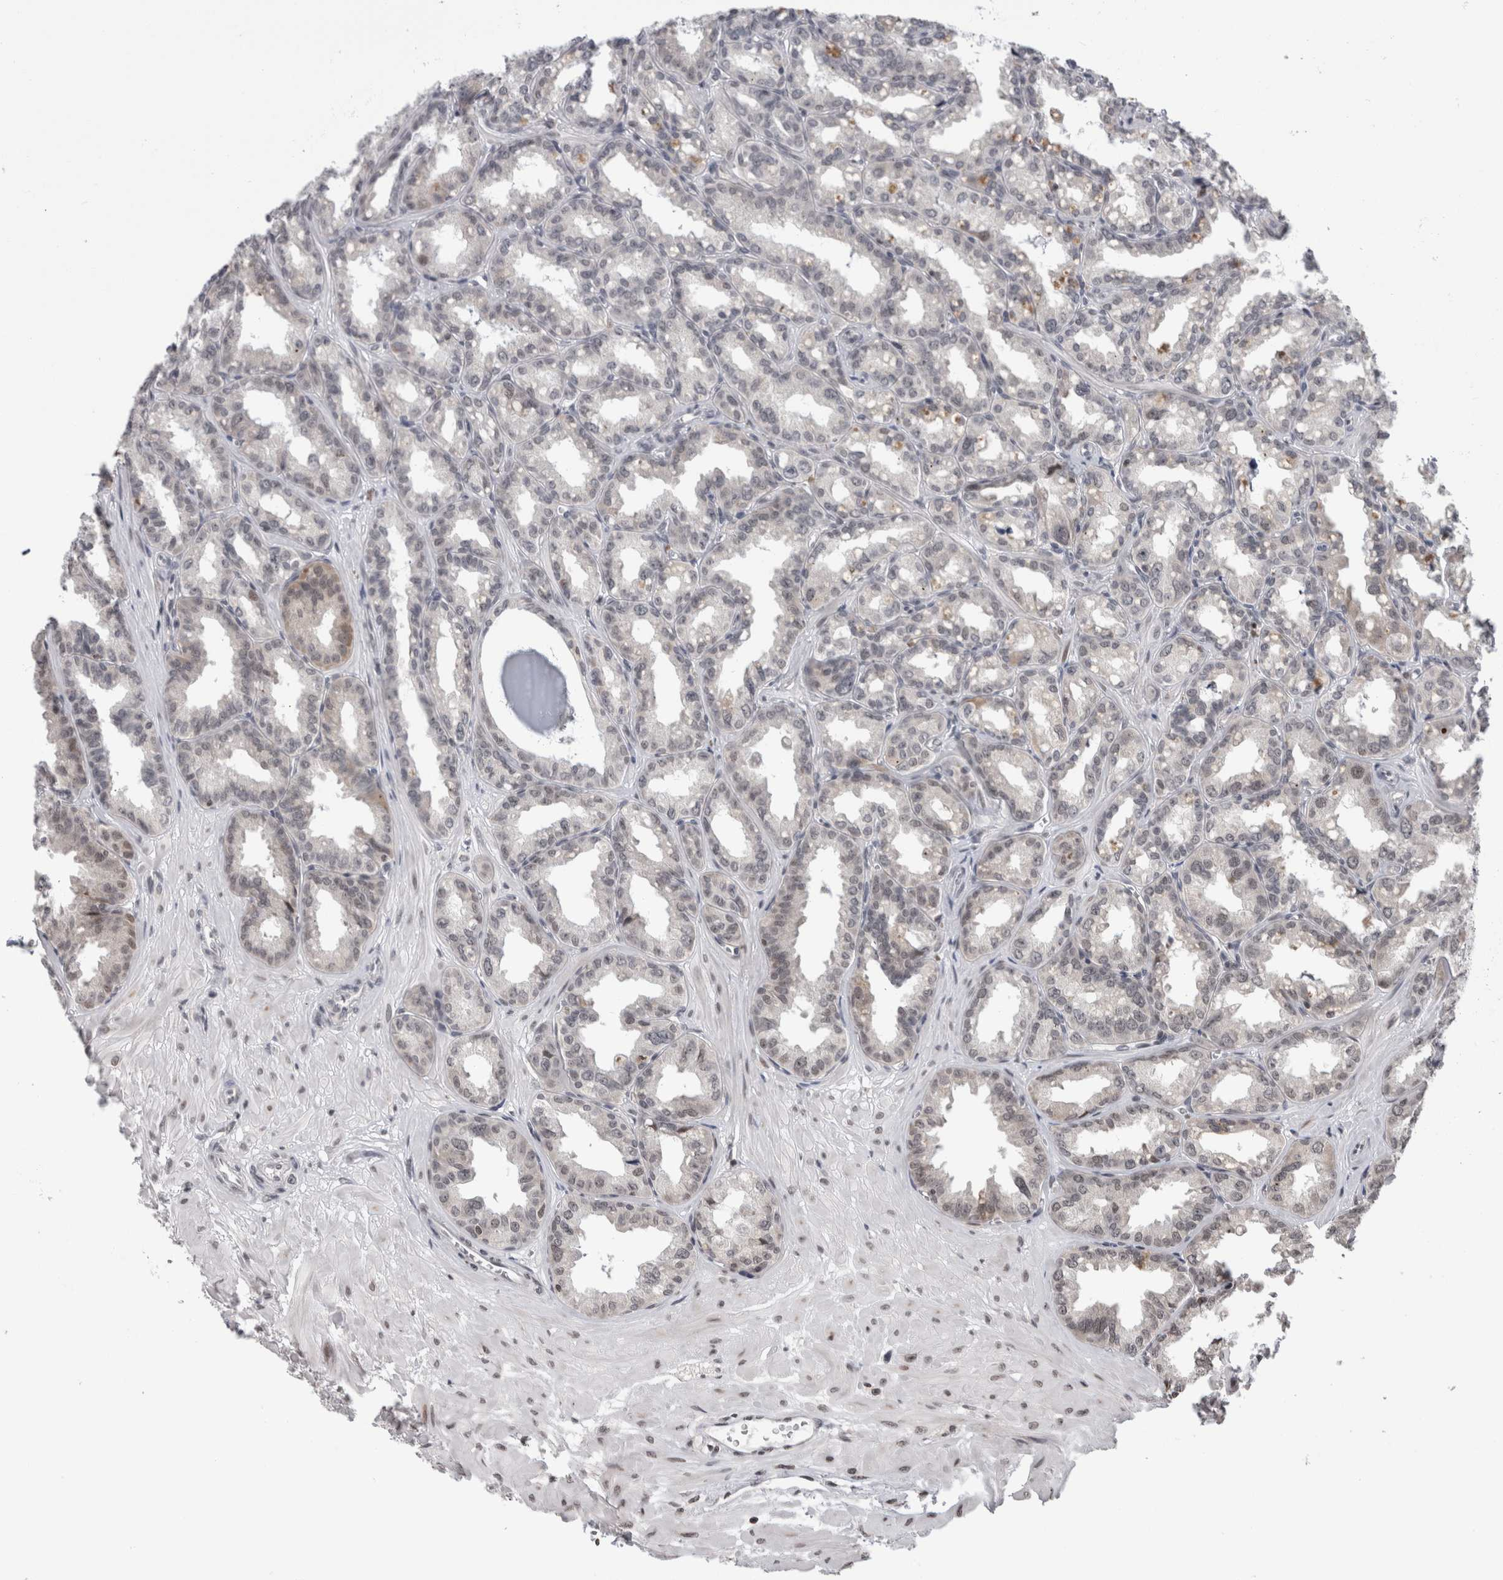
{"staining": {"intensity": "moderate", "quantity": "<25%", "location": "cytoplasmic/membranous,nuclear"}, "tissue": "seminal vesicle", "cell_type": "Glandular cells", "image_type": "normal", "snomed": [{"axis": "morphology", "description": "Normal tissue, NOS"}, {"axis": "topography", "description": "Prostate"}, {"axis": "topography", "description": "Seminal veicle"}], "caption": "An image showing moderate cytoplasmic/membranous,nuclear staining in about <25% of glandular cells in normal seminal vesicle, as visualized by brown immunohistochemical staining.", "gene": "ZBTB11", "patient": {"sex": "male", "age": 51}}